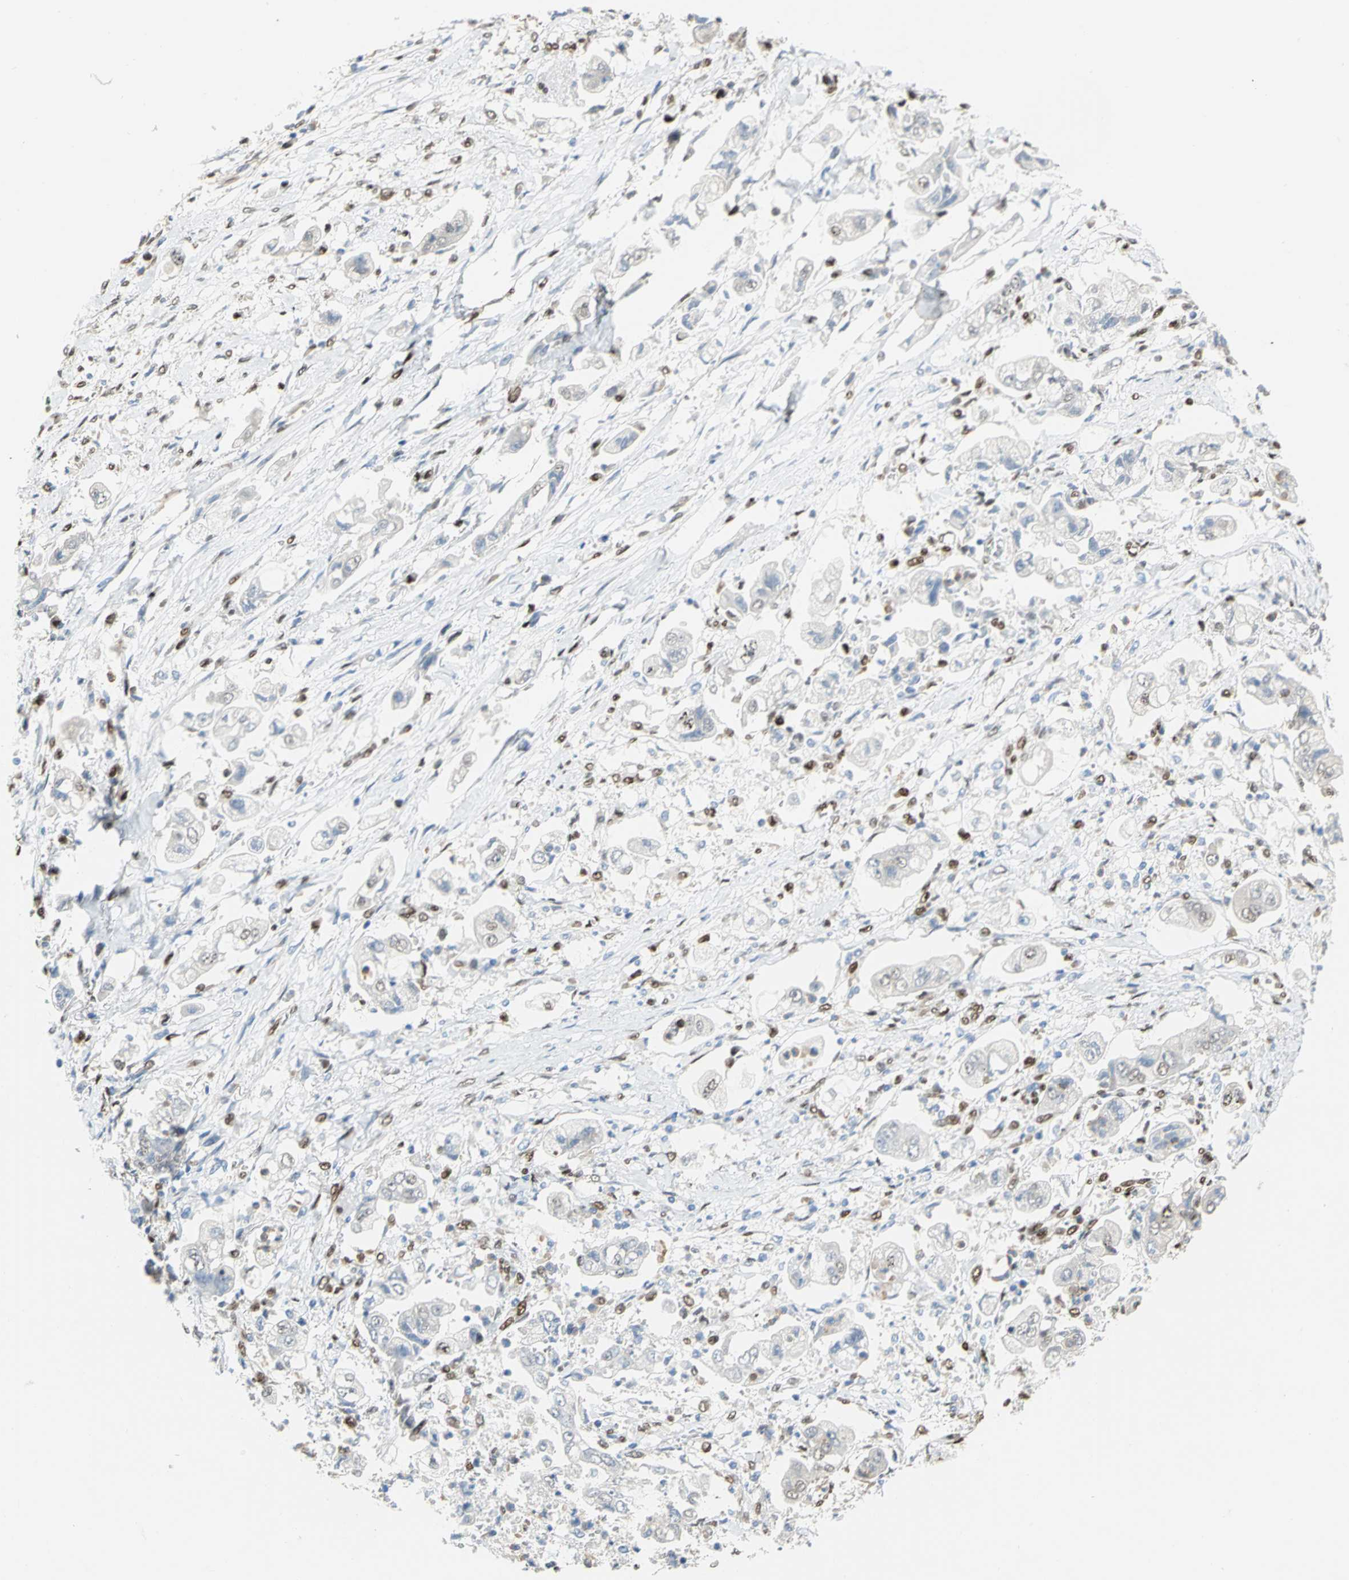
{"staining": {"intensity": "negative", "quantity": "none", "location": "none"}, "tissue": "stomach cancer", "cell_type": "Tumor cells", "image_type": "cancer", "snomed": [{"axis": "morphology", "description": "Adenocarcinoma, NOS"}, {"axis": "topography", "description": "Stomach"}], "caption": "The histopathology image demonstrates no staining of tumor cells in stomach adenocarcinoma.", "gene": "RBFOX2", "patient": {"sex": "male", "age": 62}}